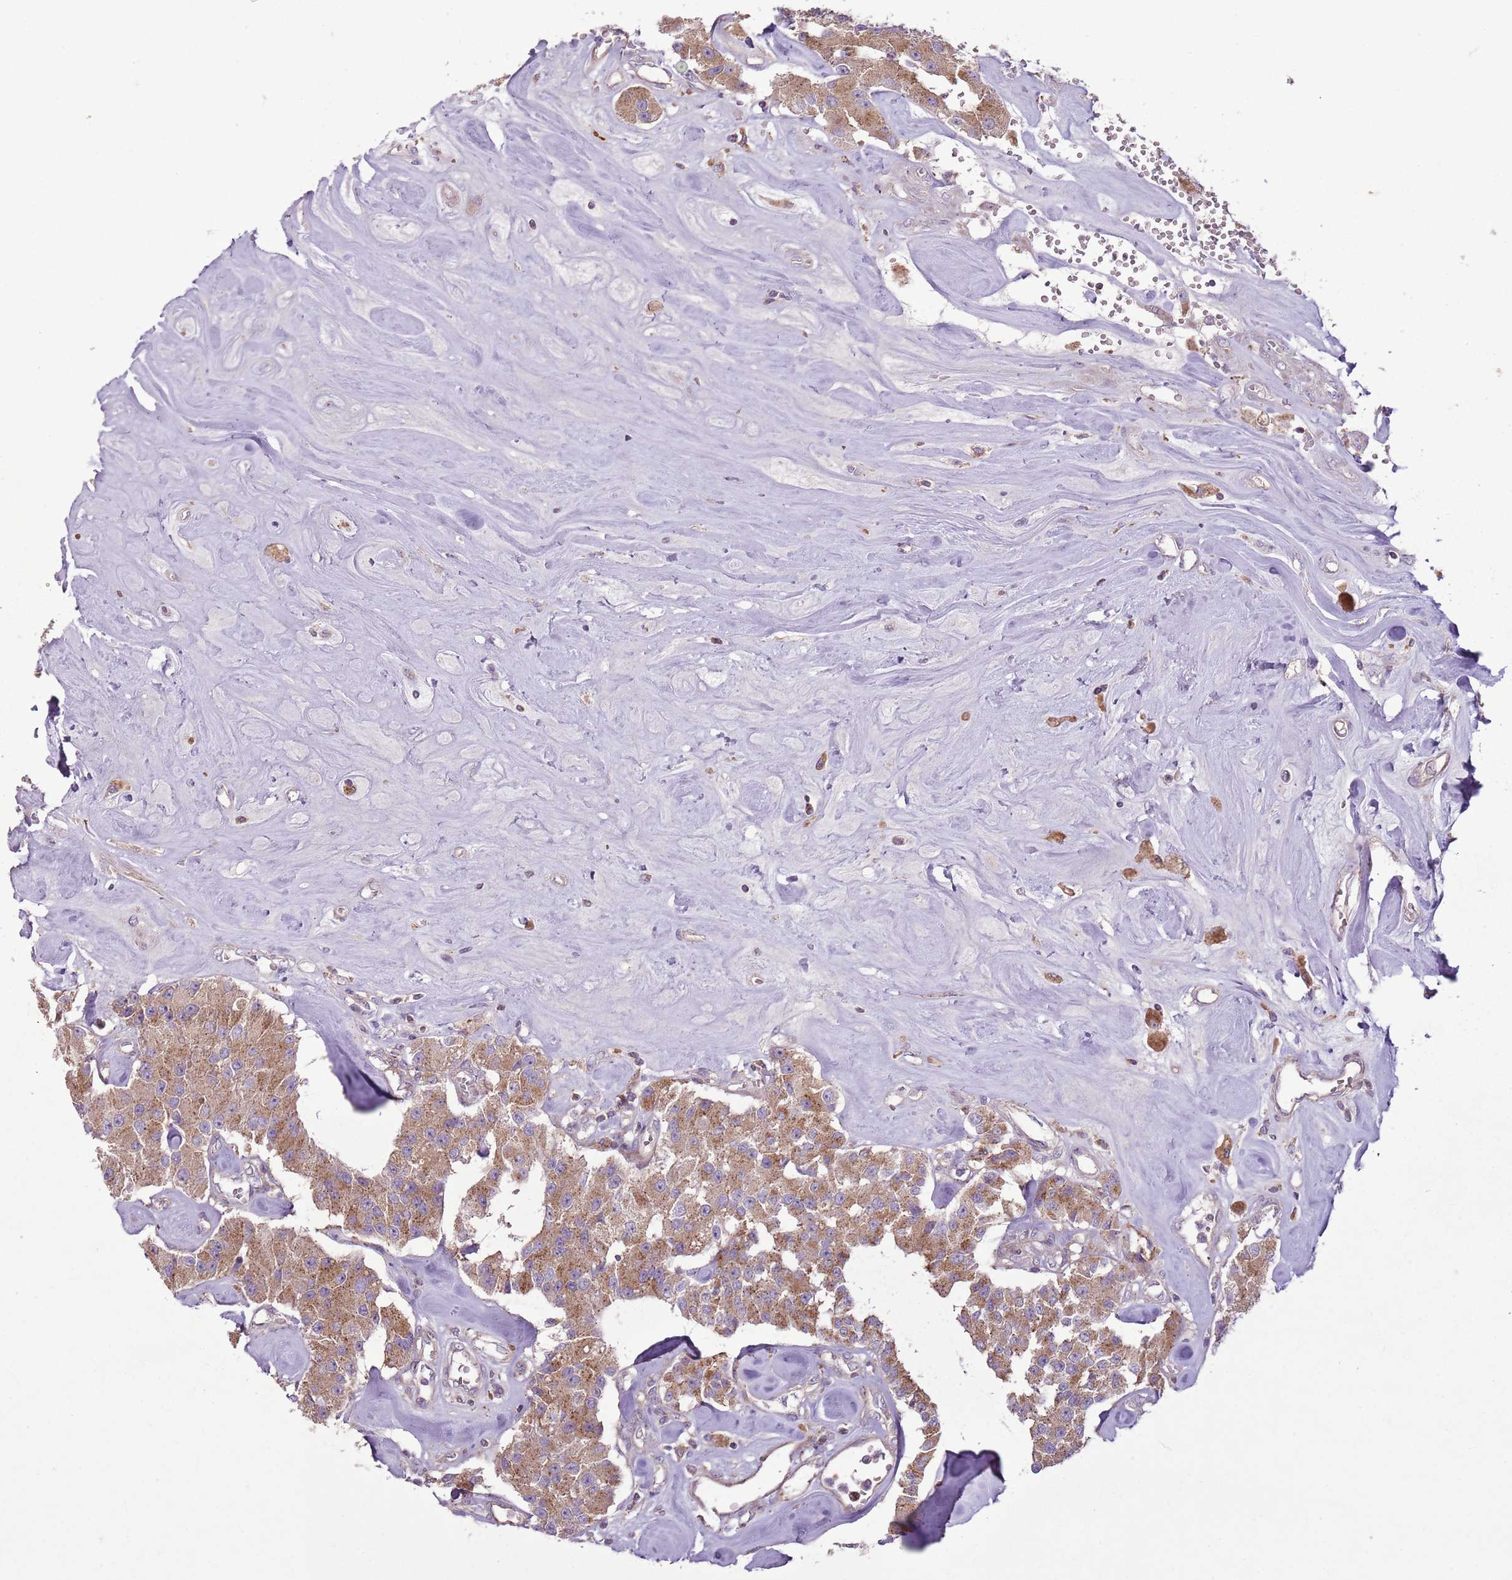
{"staining": {"intensity": "moderate", "quantity": ">75%", "location": "cytoplasmic/membranous"}, "tissue": "carcinoid", "cell_type": "Tumor cells", "image_type": "cancer", "snomed": [{"axis": "morphology", "description": "Carcinoid, malignant, NOS"}, {"axis": "topography", "description": "Pancreas"}], "caption": "Human carcinoid (malignant) stained with a brown dye shows moderate cytoplasmic/membranous positive expression in approximately >75% of tumor cells.", "gene": "ANKRD24", "patient": {"sex": "male", "age": 41}}